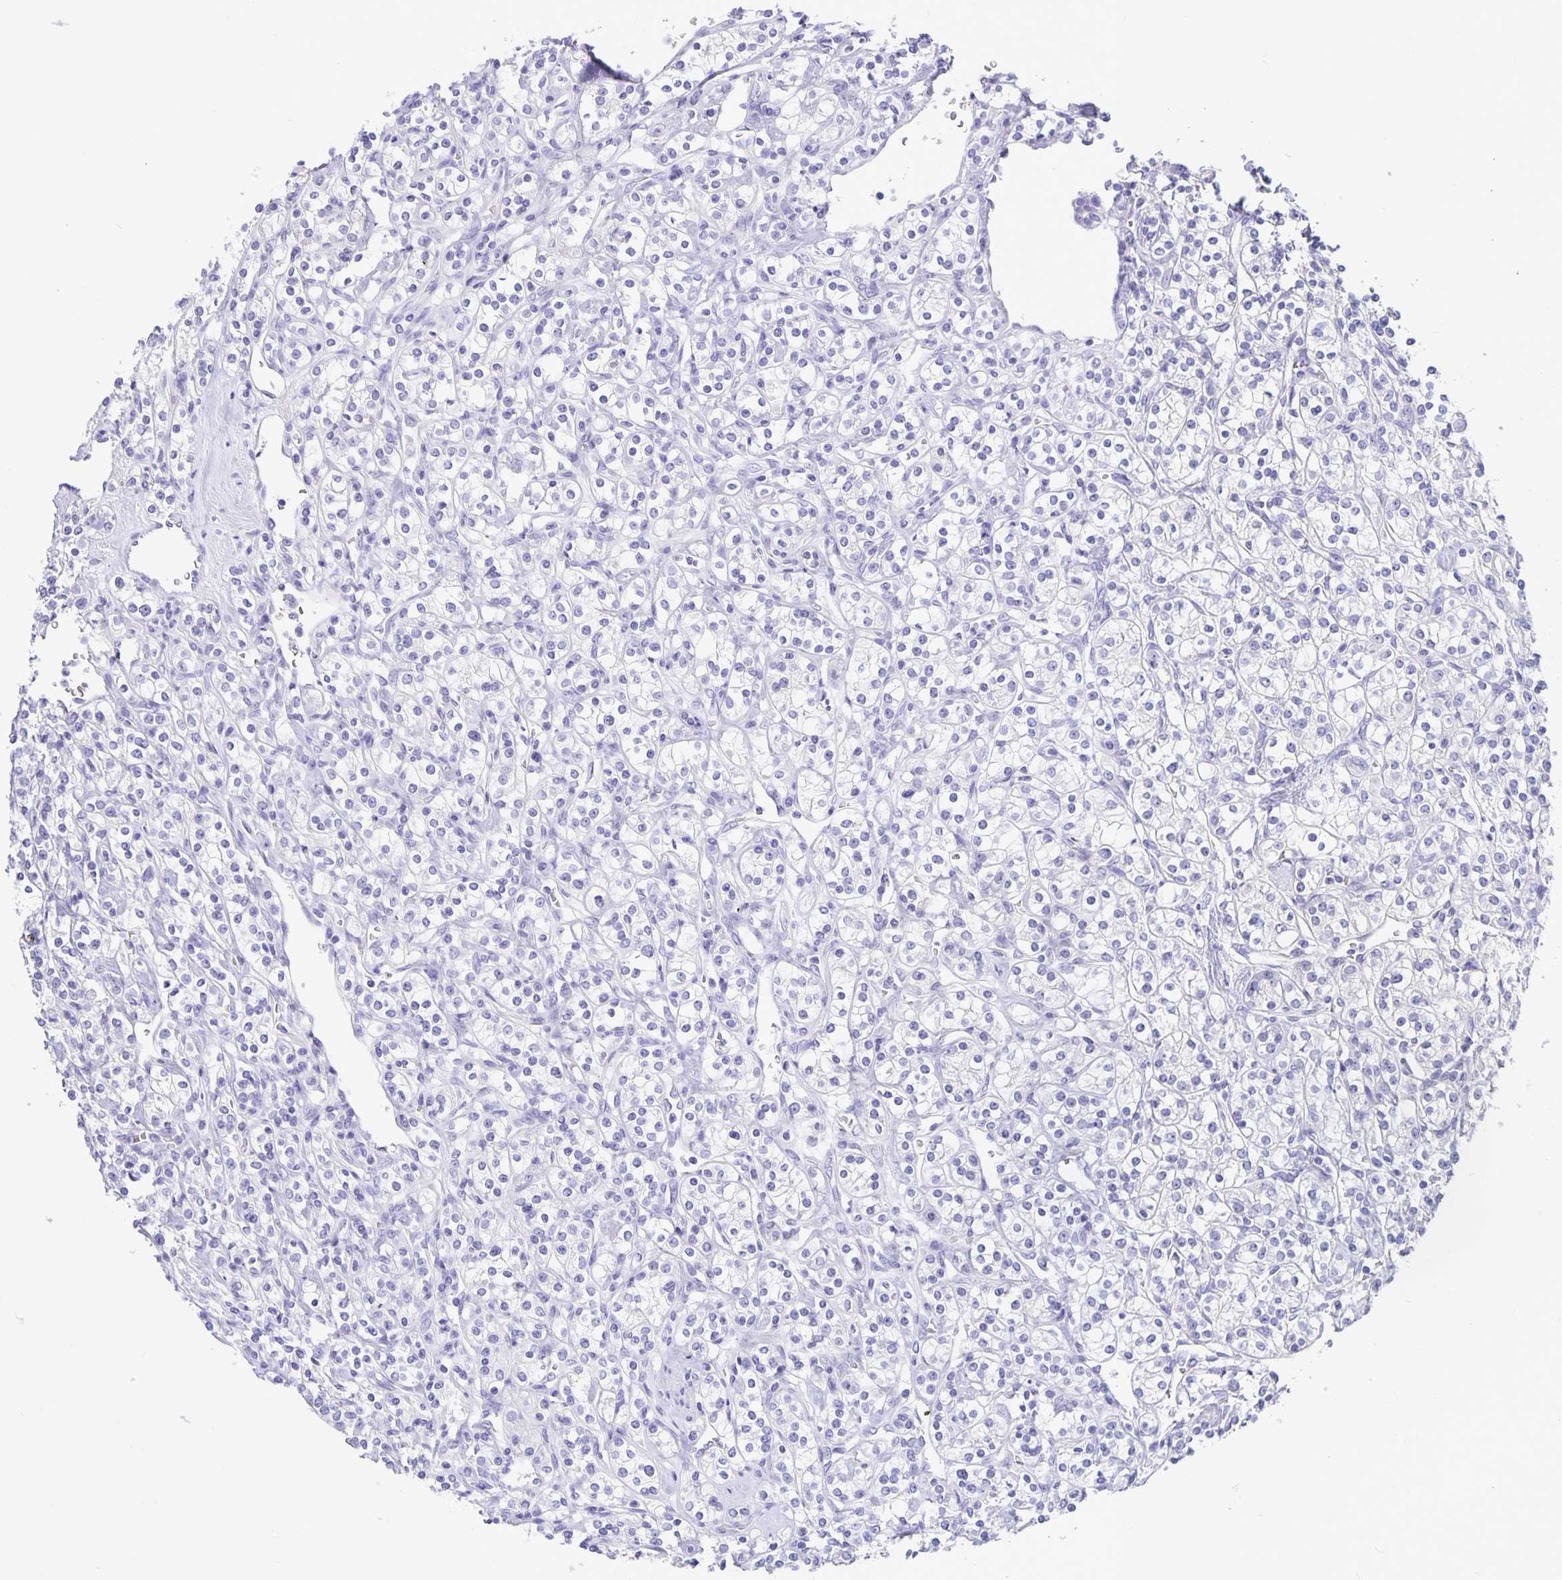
{"staining": {"intensity": "negative", "quantity": "none", "location": "none"}, "tissue": "renal cancer", "cell_type": "Tumor cells", "image_type": "cancer", "snomed": [{"axis": "morphology", "description": "Adenocarcinoma, NOS"}, {"axis": "topography", "description": "Kidney"}], "caption": "The photomicrograph displays no staining of tumor cells in adenocarcinoma (renal). (DAB immunohistochemistry with hematoxylin counter stain).", "gene": "ERMN", "patient": {"sex": "male", "age": 77}}